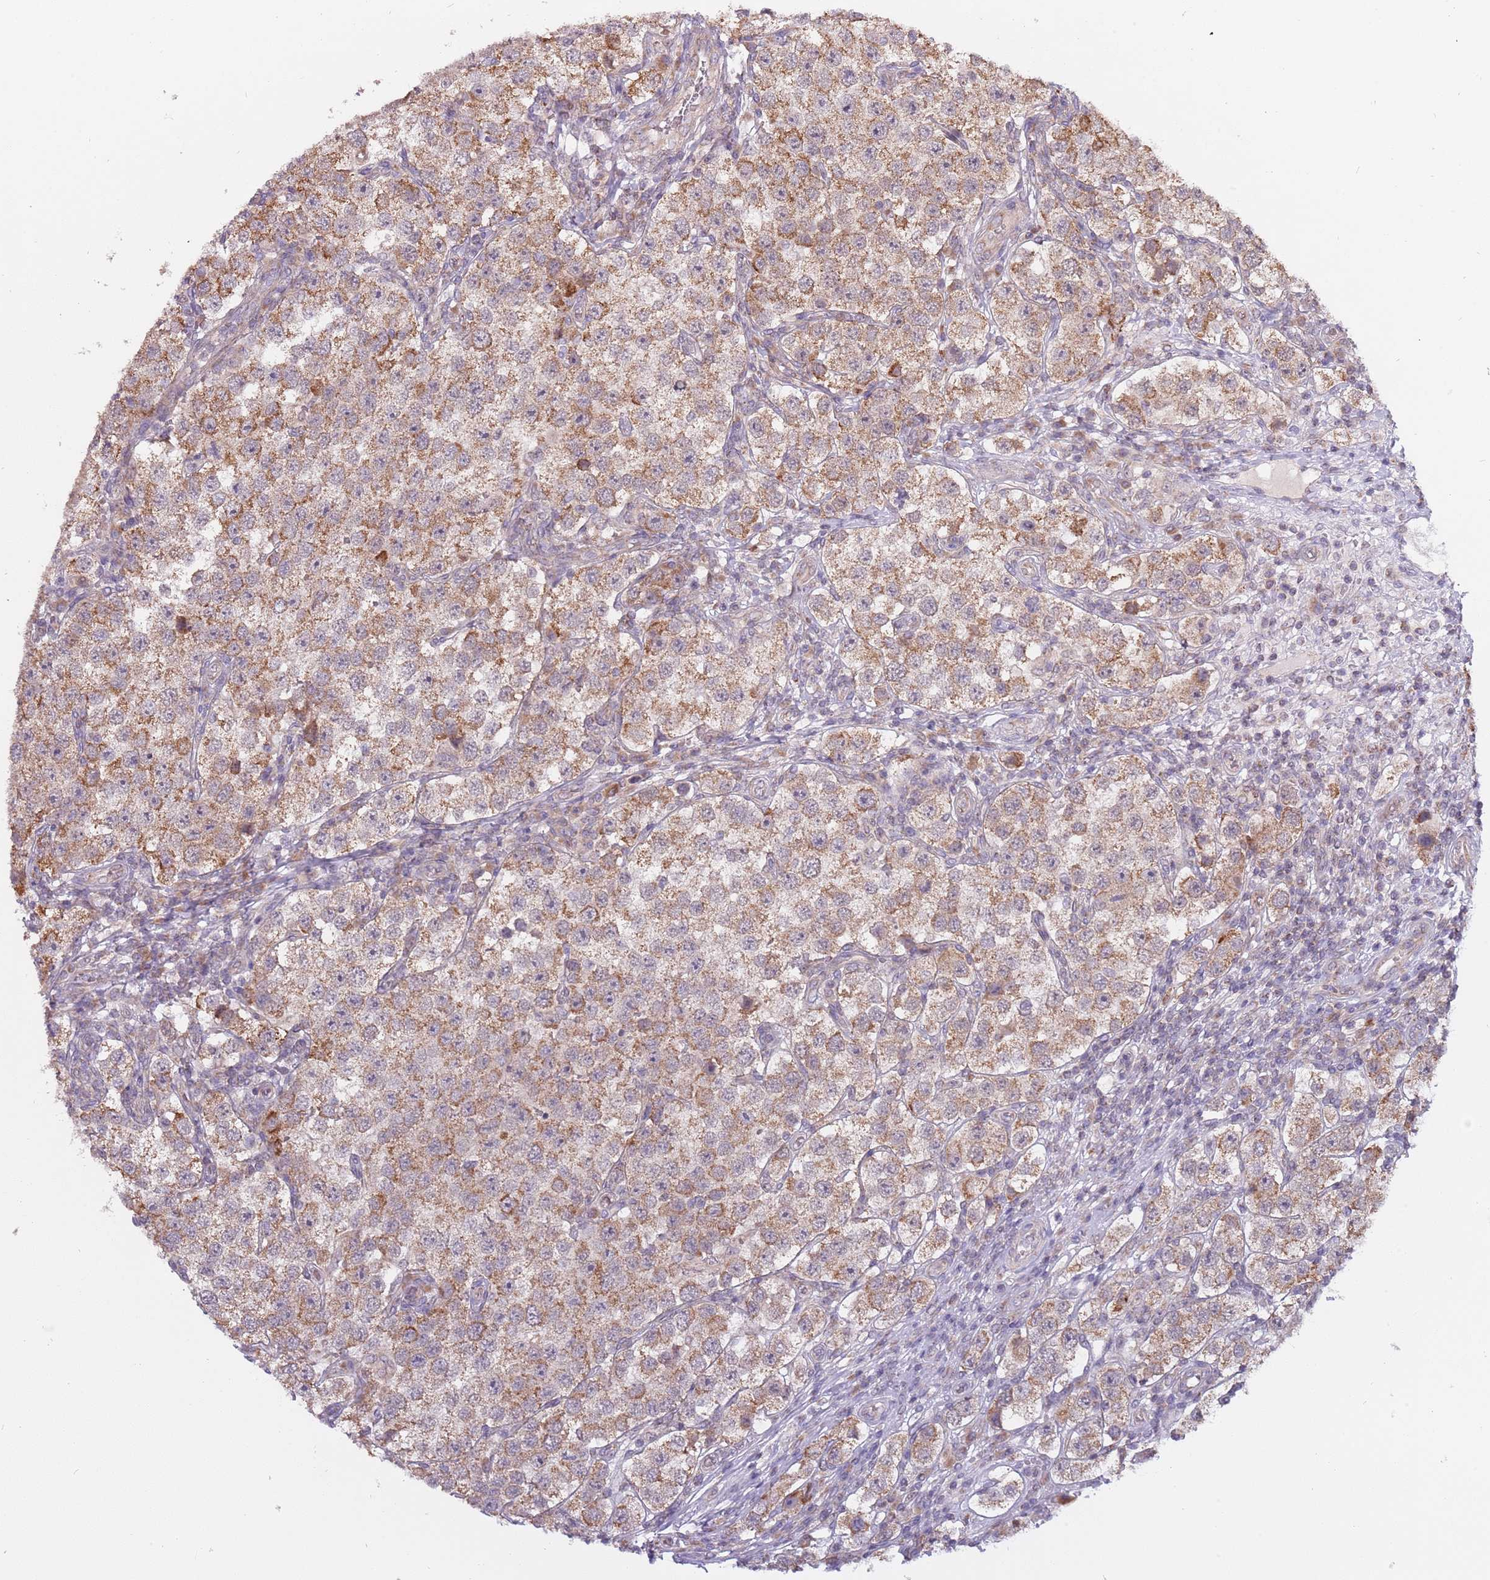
{"staining": {"intensity": "moderate", "quantity": ">75%", "location": "cytoplasmic/membranous"}, "tissue": "testis cancer", "cell_type": "Tumor cells", "image_type": "cancer", "snomed": [{"axis": "morphology", "description": "Seminoma, NOS"}, {"axis": "topography", "description": "Testis"}], "caption": "This is an image of IHC staining of testis cancer, which shows moderate positivity in the cytoplasmic/membranous of tumor cells.", "gene": "RNF181", "patient": {"sex": "male", "age": 37}}